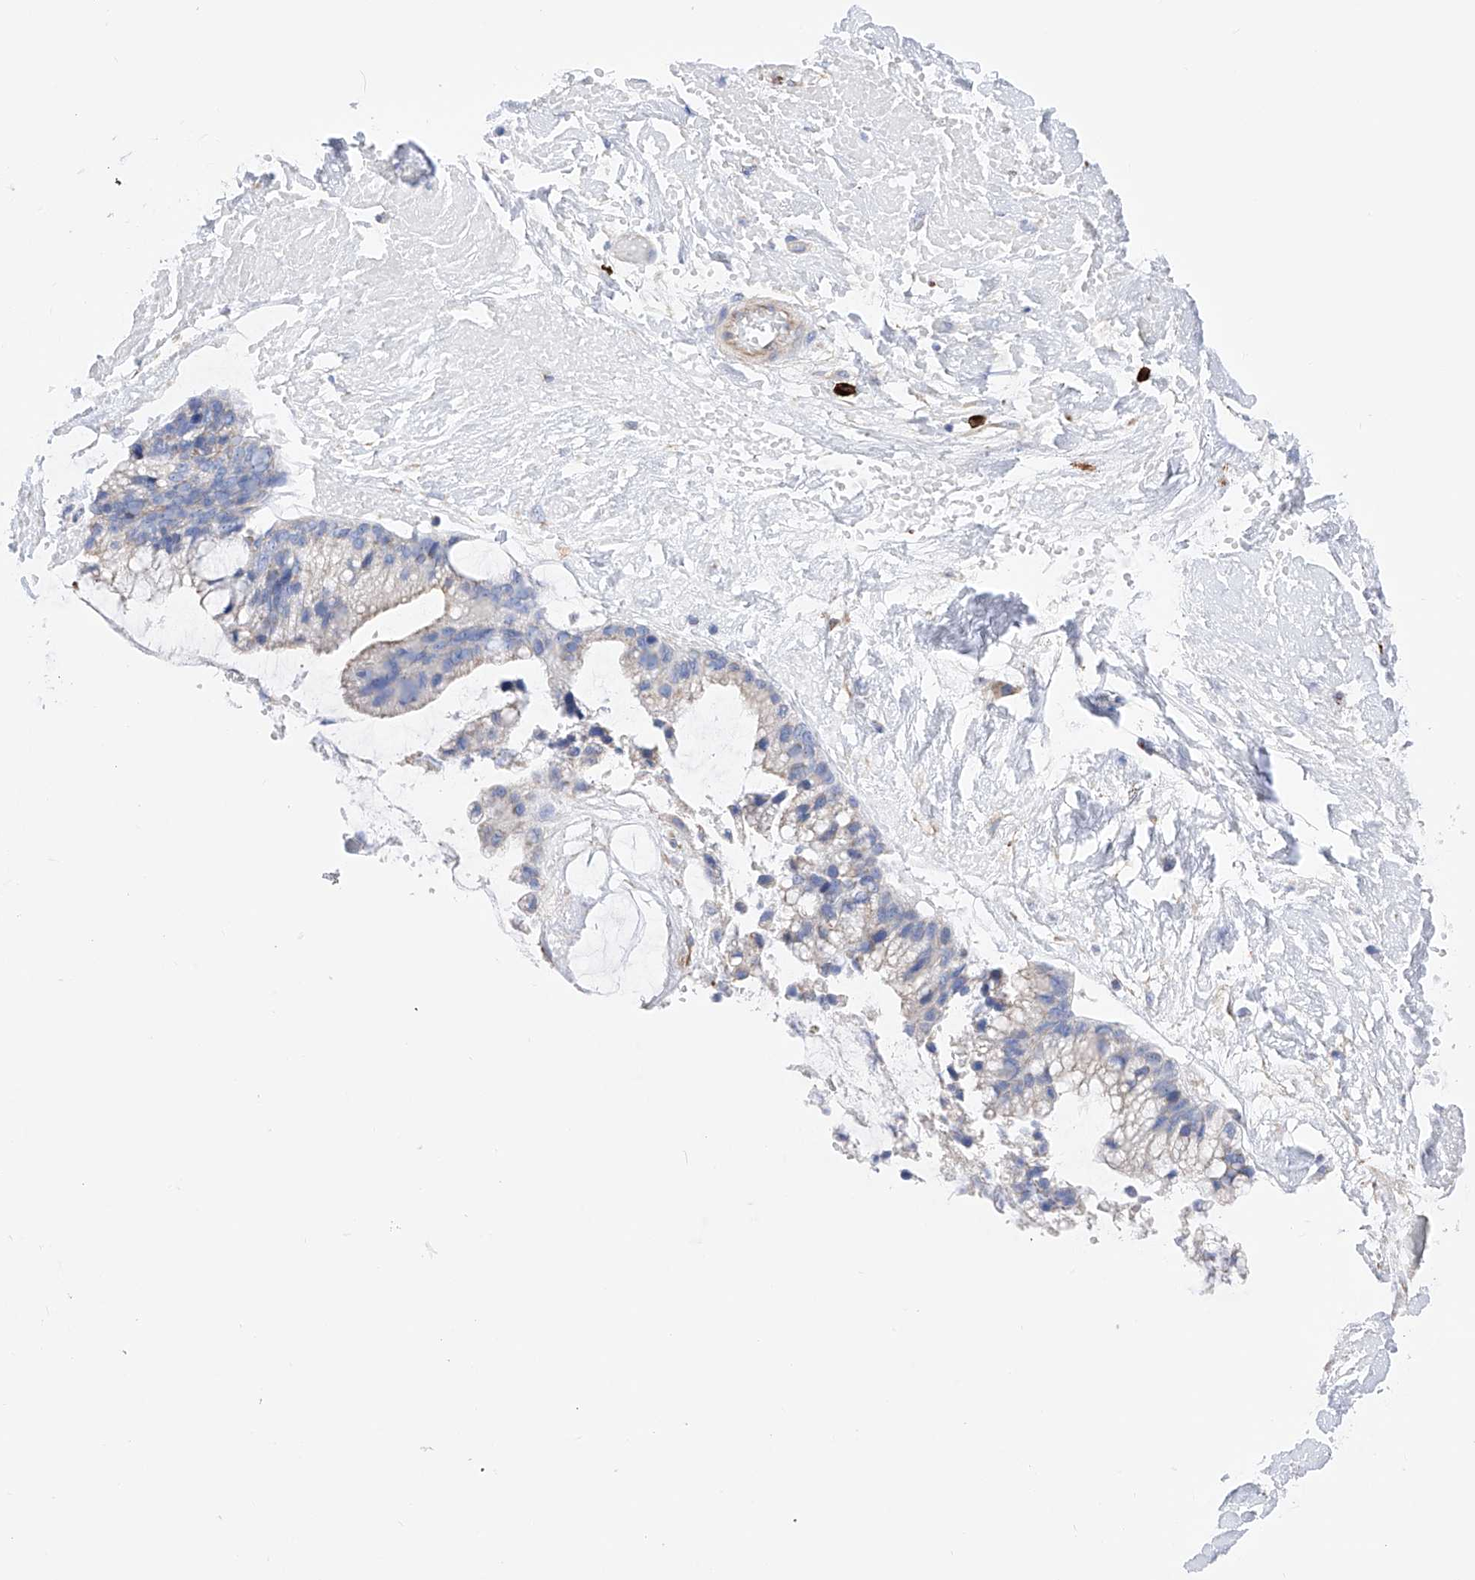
{"staining": {"intensity": "negative", "quantity": "none", "location": "none"}, "tissue": "ovarian cancer", "cell_type": "Tumor cells", "image_type": "cancer", "snomed": [{"axis": "morphology", "description": "Cystadenocarcinoma, mucinous, NOS"}, {"axis": "topography", "description": "Ovary"}], "caption": "An immunohistochemistry (IHC) photomicrograph of ovarian mucinous cystadenocarcinoma is shown. There is no staining in tumor cells of ovarian mucinous cystadenocarcinoma. (Stains: DAB immunohistochemistry with hematoxylin counter stain, Microscopy: brightfield microscopy at high magnification).", "gene": "FLG", "patient": {"sex": "female", "age": 39}}